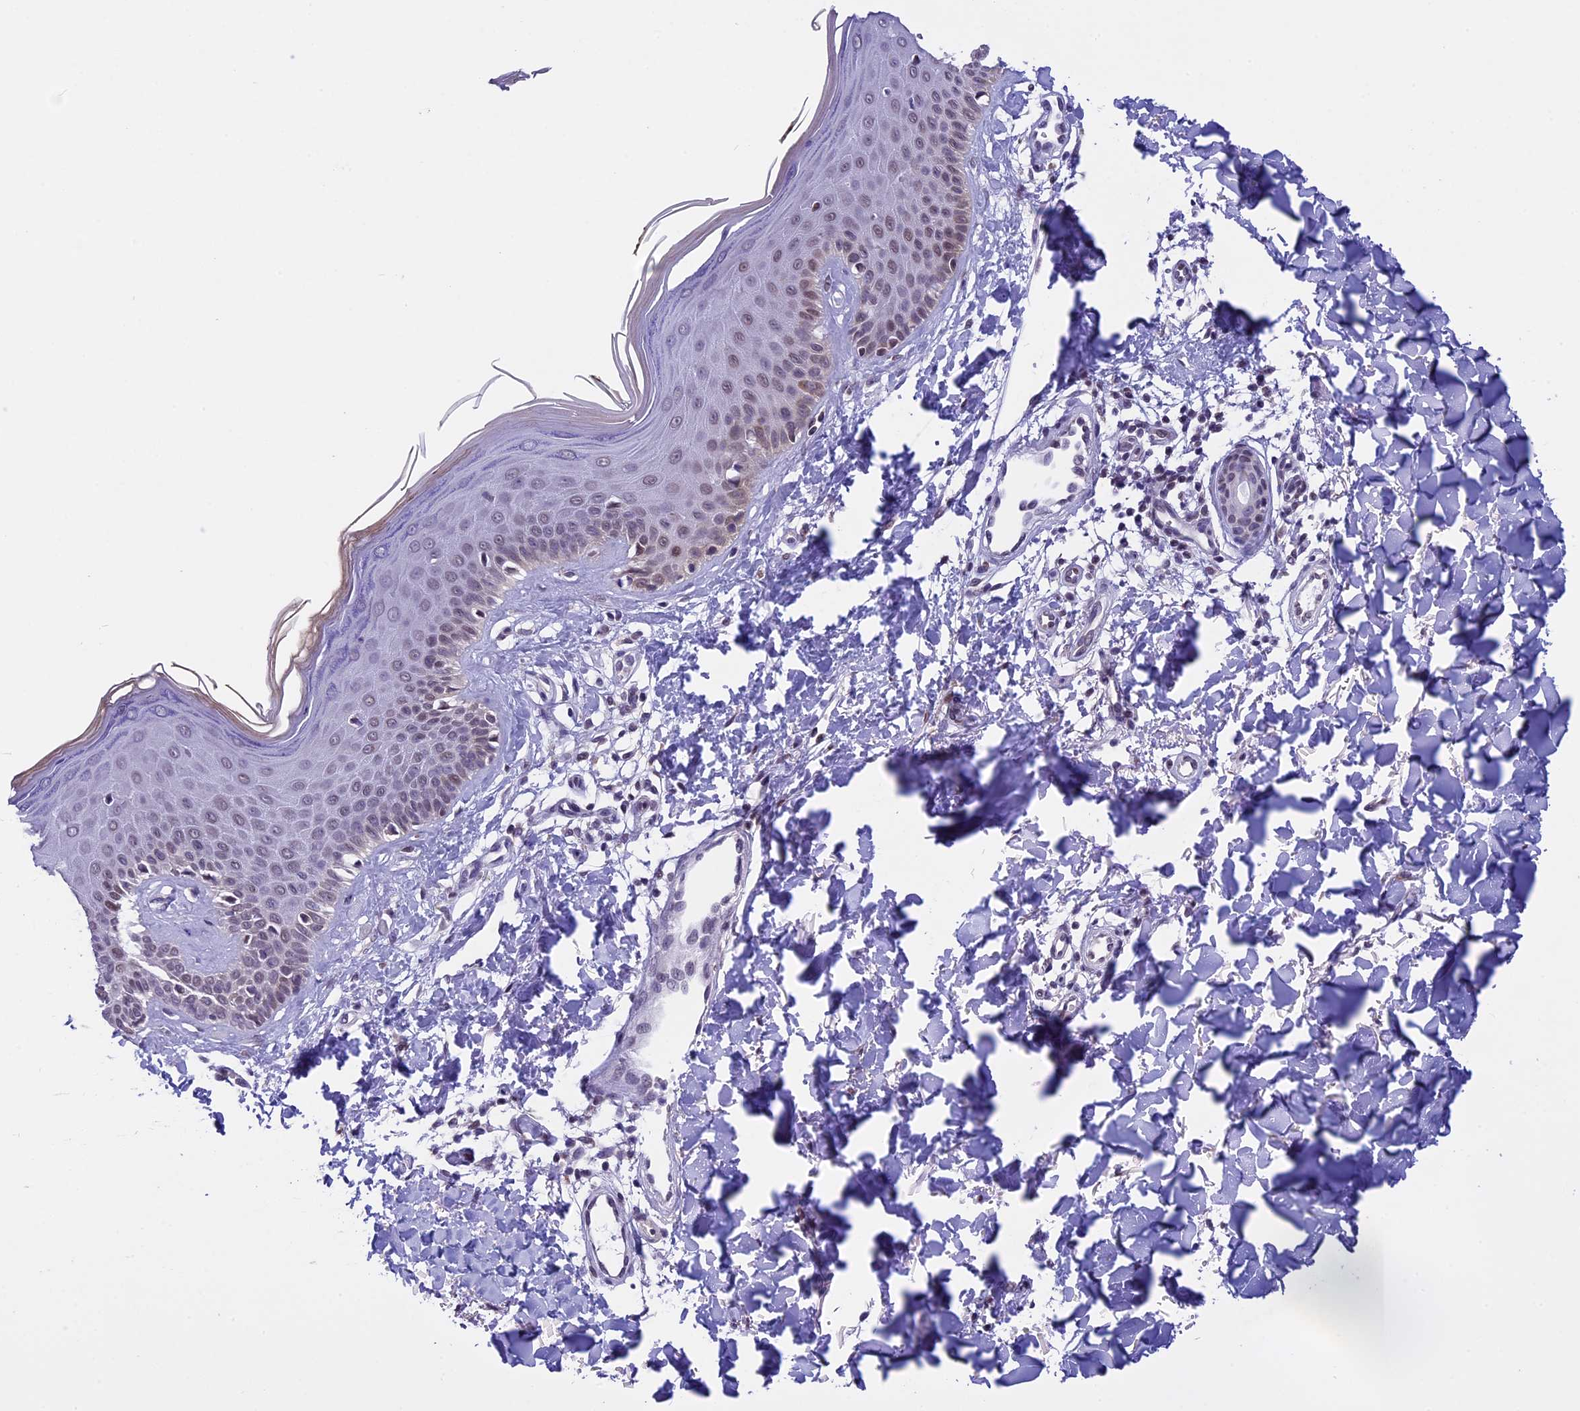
{"staining": {"intensity": "negative", "quantity": "none", "location": "none"}, "tissue": "skin", "cell_type": "Fibroblasts", "image_type": "normal", "snomed": [{"axis": "morphology", "description": "Normal tissue, NOS"}, {"axis": "topography", "description": "Skin"}], "caption": "Immunohistochemistry (IHC) photomicrograph of normal skin stained for a protein (brown), which reveals no staining in fibroblasts.", "gene": "ZNF317", "patient": {"sex": "male", "age": 52}}